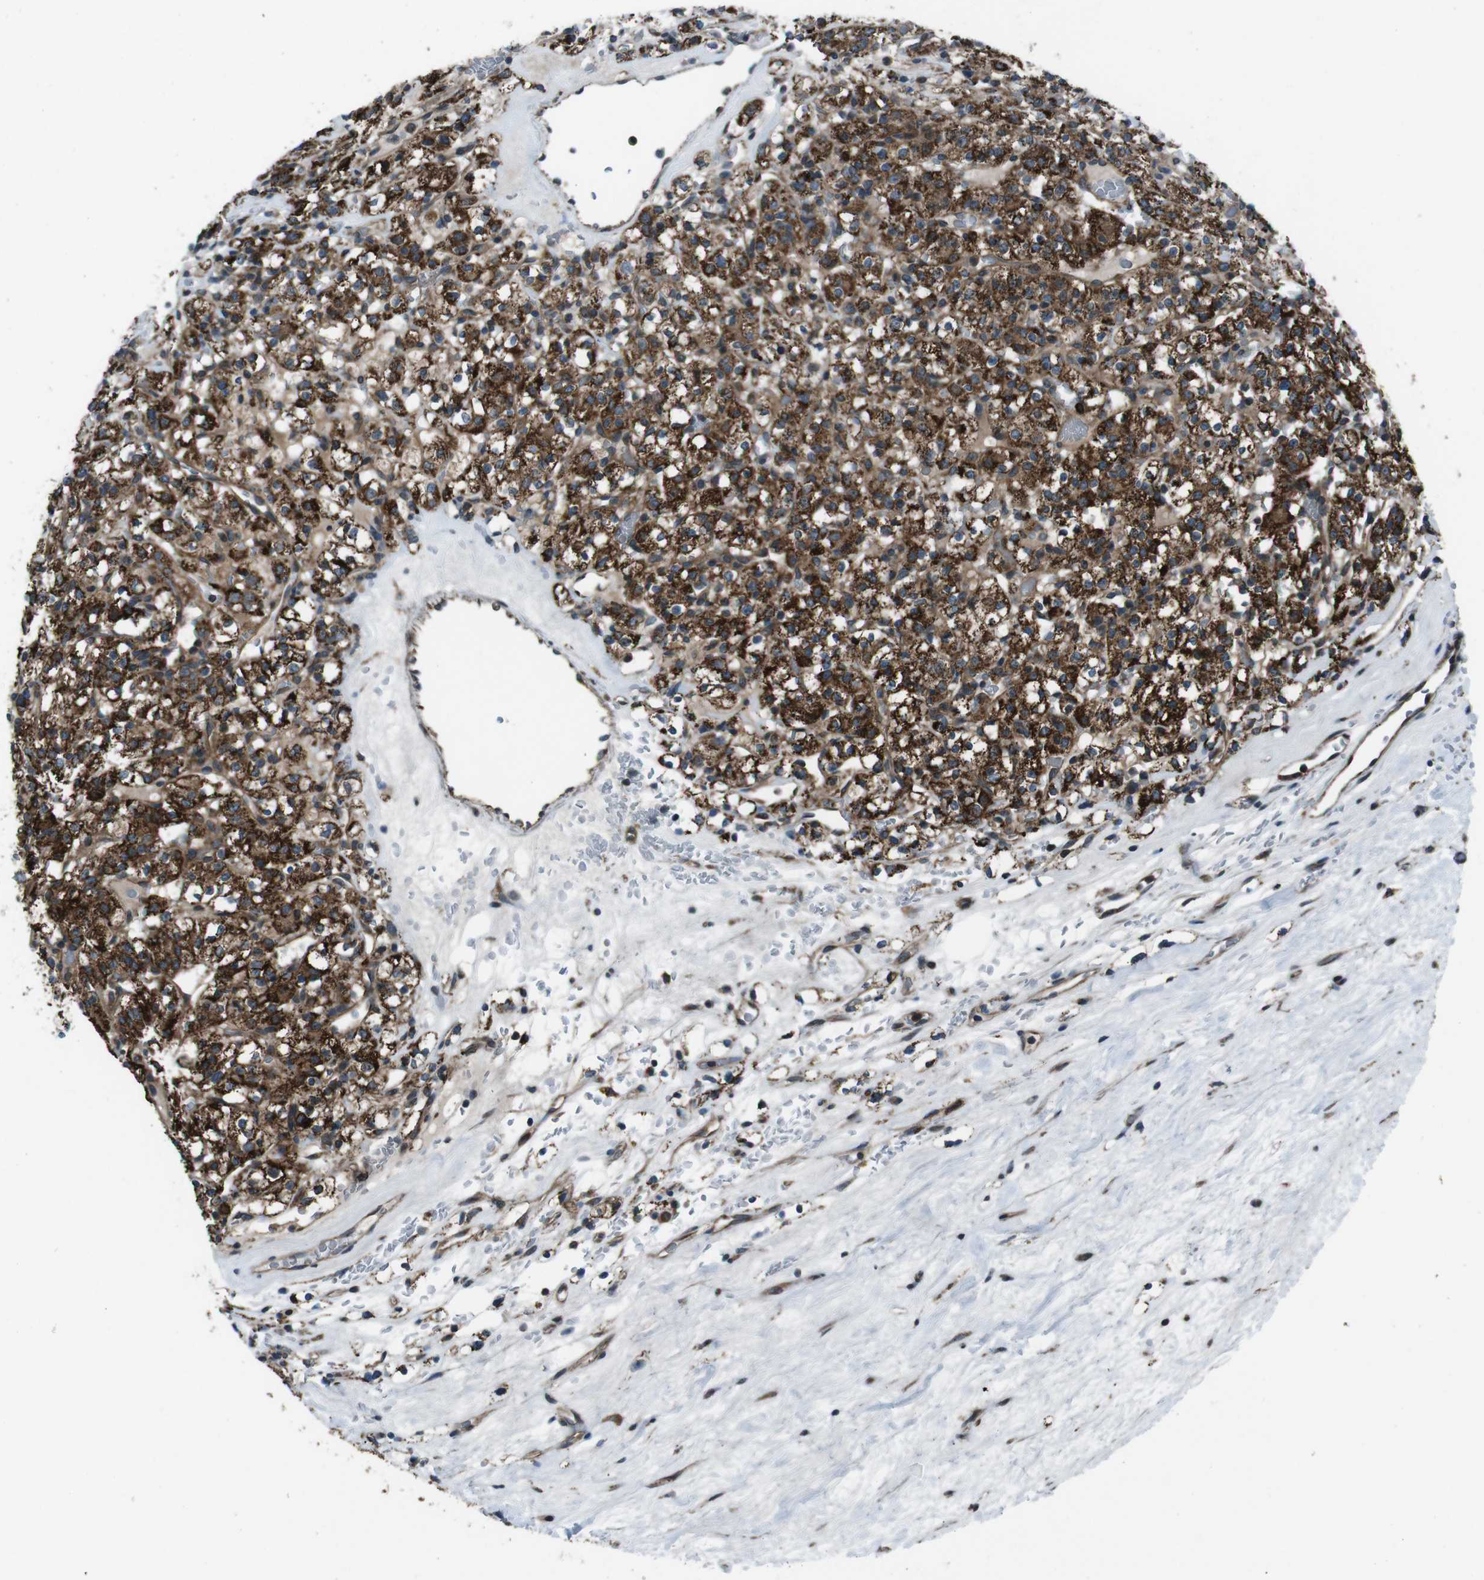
{"staining": {"intensity": "strong", "quantity": ">75%", "location": "cytoplasmic/membranous"}, "tissue": "renal cancer", "cell_type": "Tumor cells", "image_type": "cancer", "snomed": [{"axis": "morphology", "description": "Normal tissue, NOS"}, {"axis": "morphology", "description": "Adenocarcinoma, NOS"}, {"axis": "topography", "description": "Kidney"}], "caption": "Immunohistochemical staining of adenocarcinoma (renal) reveals strong cytoplasmic/membranous protein expression in approximately >75% of tumor cells. The protein is stained brown, and the nuclei are stained in blue (DAB IHC with brightfield microscopy, high magnification).", "gene": "SLC27A4", "patient": {"sex": "female", "age": 72}}